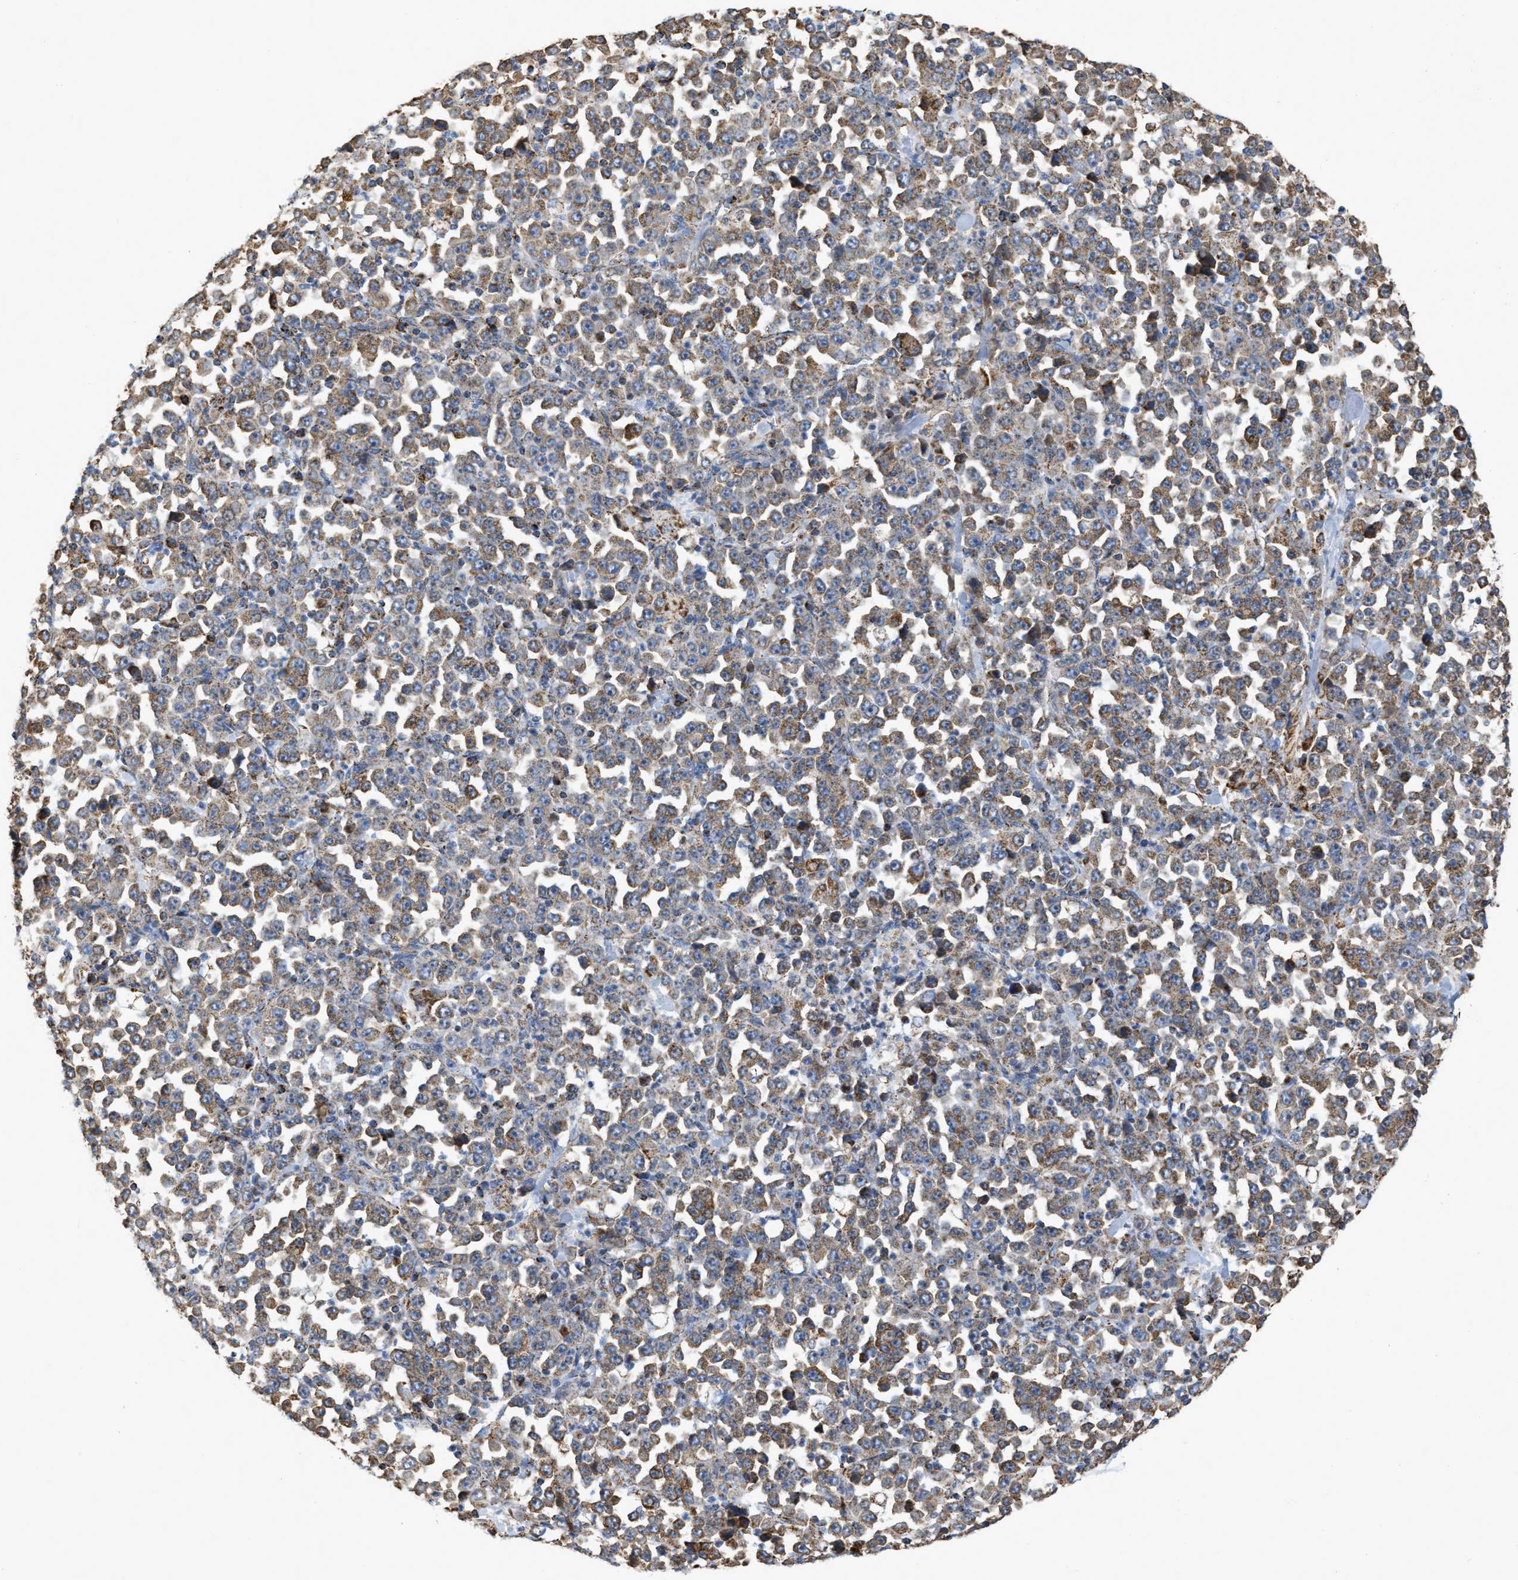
{"staining": {"intensity": "weak", "quantity": ">75%", "location": "cytoplasmic/membranous"}, "tissue": "stomach cancer", "cell_type": "Tumor cells", "image_type": "cancer", "snomed": [{"axis": "morphology", "description": "Normal tissue, NOS"}, {"axis": "morphology", "description": "Adenocarcinoma, NOS"}, {"axis": "topography", "description": "Stomach, upper"}, {"axis": "topography", "description": "Stomach"}], "caption": "A histopathology image showing weak cytoplasmic/membranous staining in approximately >75% of tumor cells in adenocarcinoma (stomach), as visualized by brown immunohistochemical staining.", "gene": "CBLB", "patient": {"sex": "male", "age": 59}}